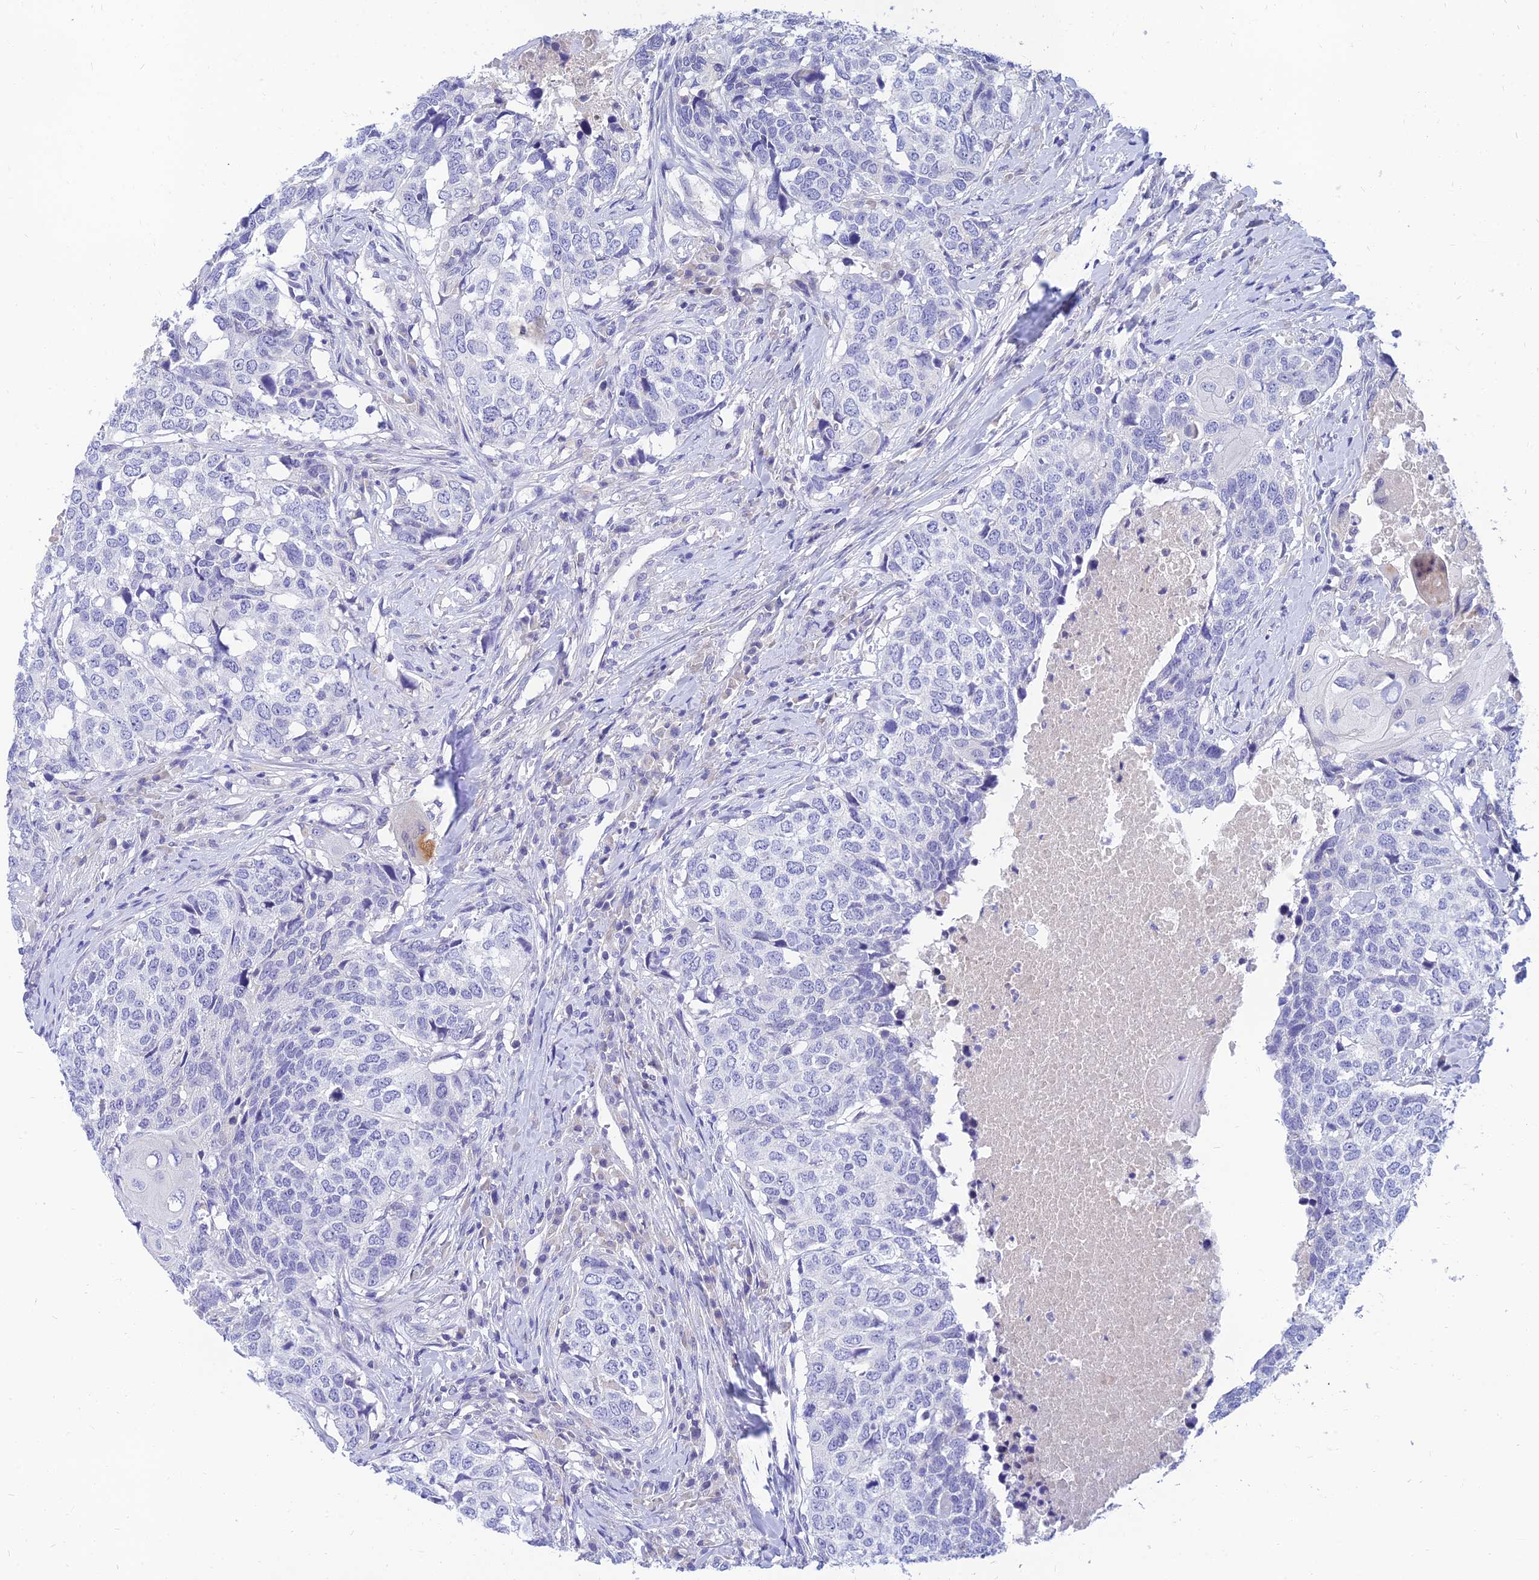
{"staining": {"intensity": "negative", "quantity": "none", "location": "none"}, "tissue": "head and neck cancer", "cell_type": "Tumor cells", "image_type": "cancer", "snomed": [{"axis": "morphology", "description": "Squamous cell carcinoma, NOS"}, {"axis": "topography", "description": "Head-Neck"}], "caption": "Tumor cells show no significant expression in squamous cell carcinoma (head and neck).", "gene": "TMEM161B", "patient": {"sex": "male", "age": 66}}